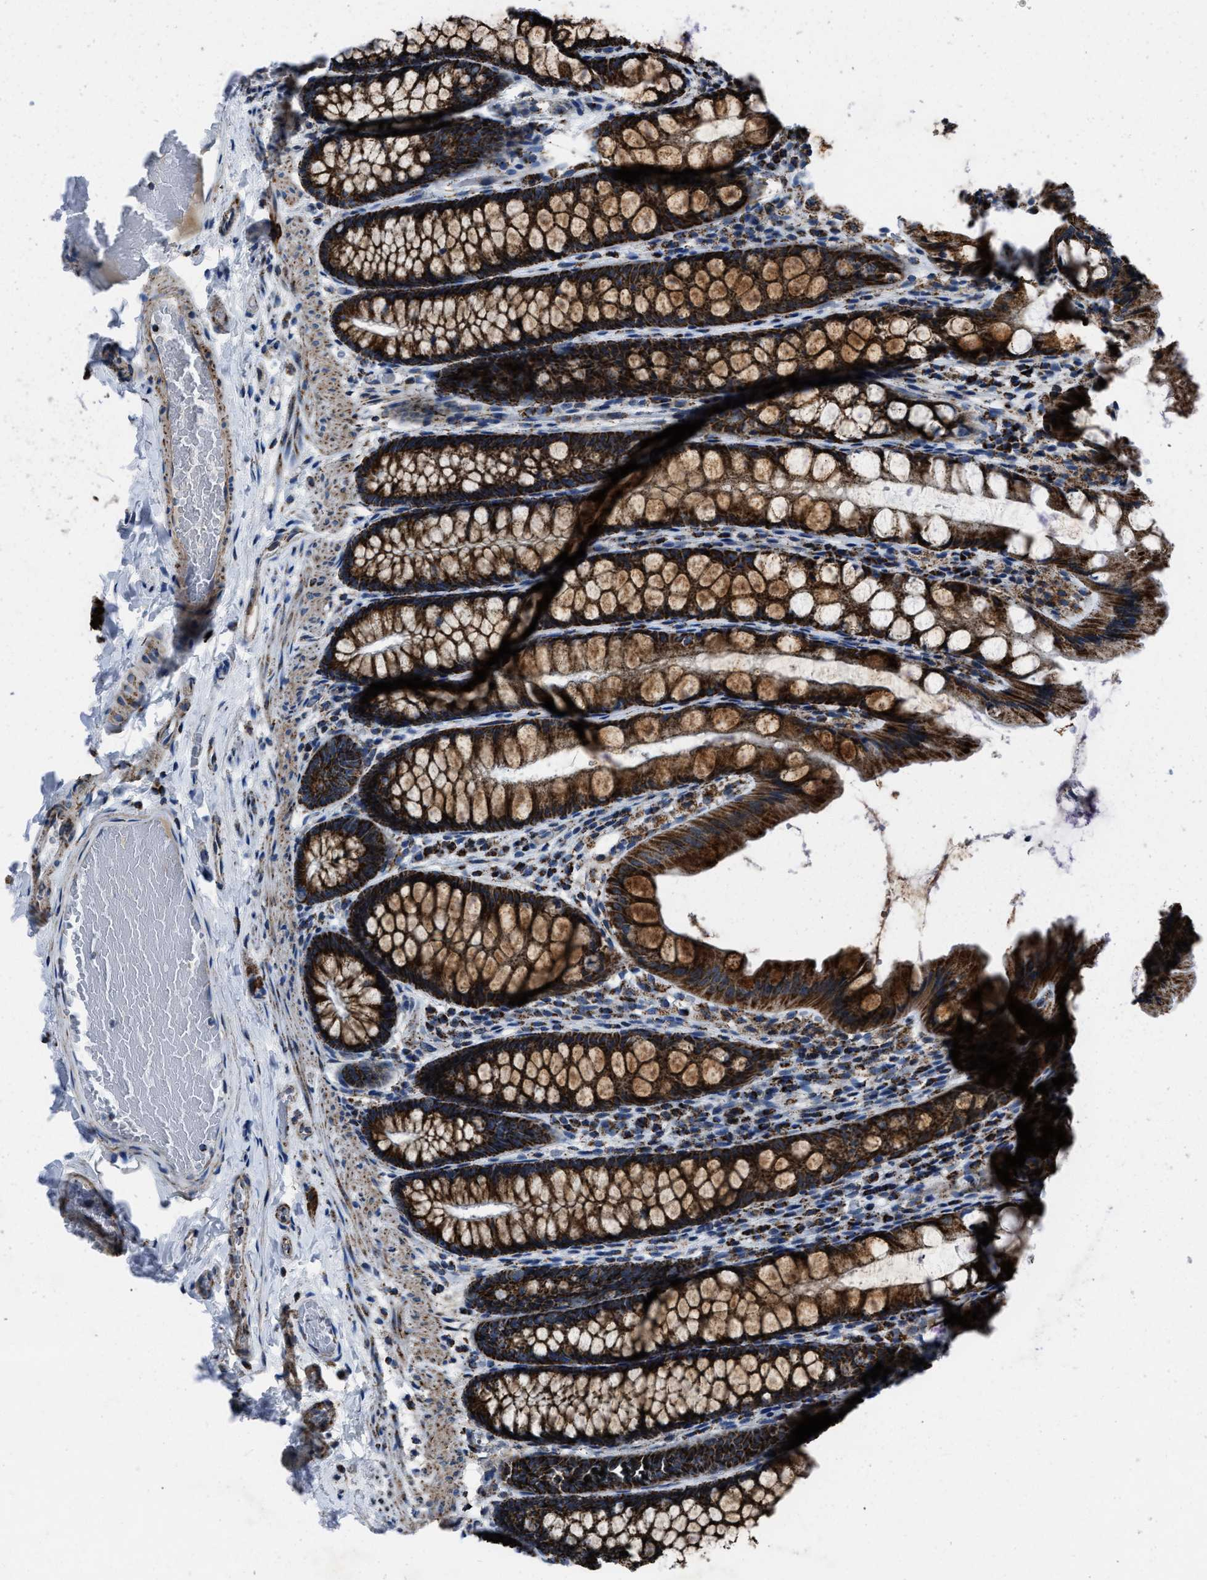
{"staining": {"intensity": "weak", "quantity": ">75%", "location": "cytoplasmic/membranous"}, "tissue": "colon", "cell_type": "Endothelial cells", "image_type": "normal", "snomed": [{"axis": "morphology", "description": "Normal tissue, NOS"}, {"axis": "topography", "description": "Colon"}], "caption": "High-power microscopy captured an immunohistochemistry histopathology image of normal colon, revealing weak cytoplasmic/membranous staining in about >75% of endothelial cells.", "gene": "NSD3", "patient": {"sex": "male", "age": 47}}